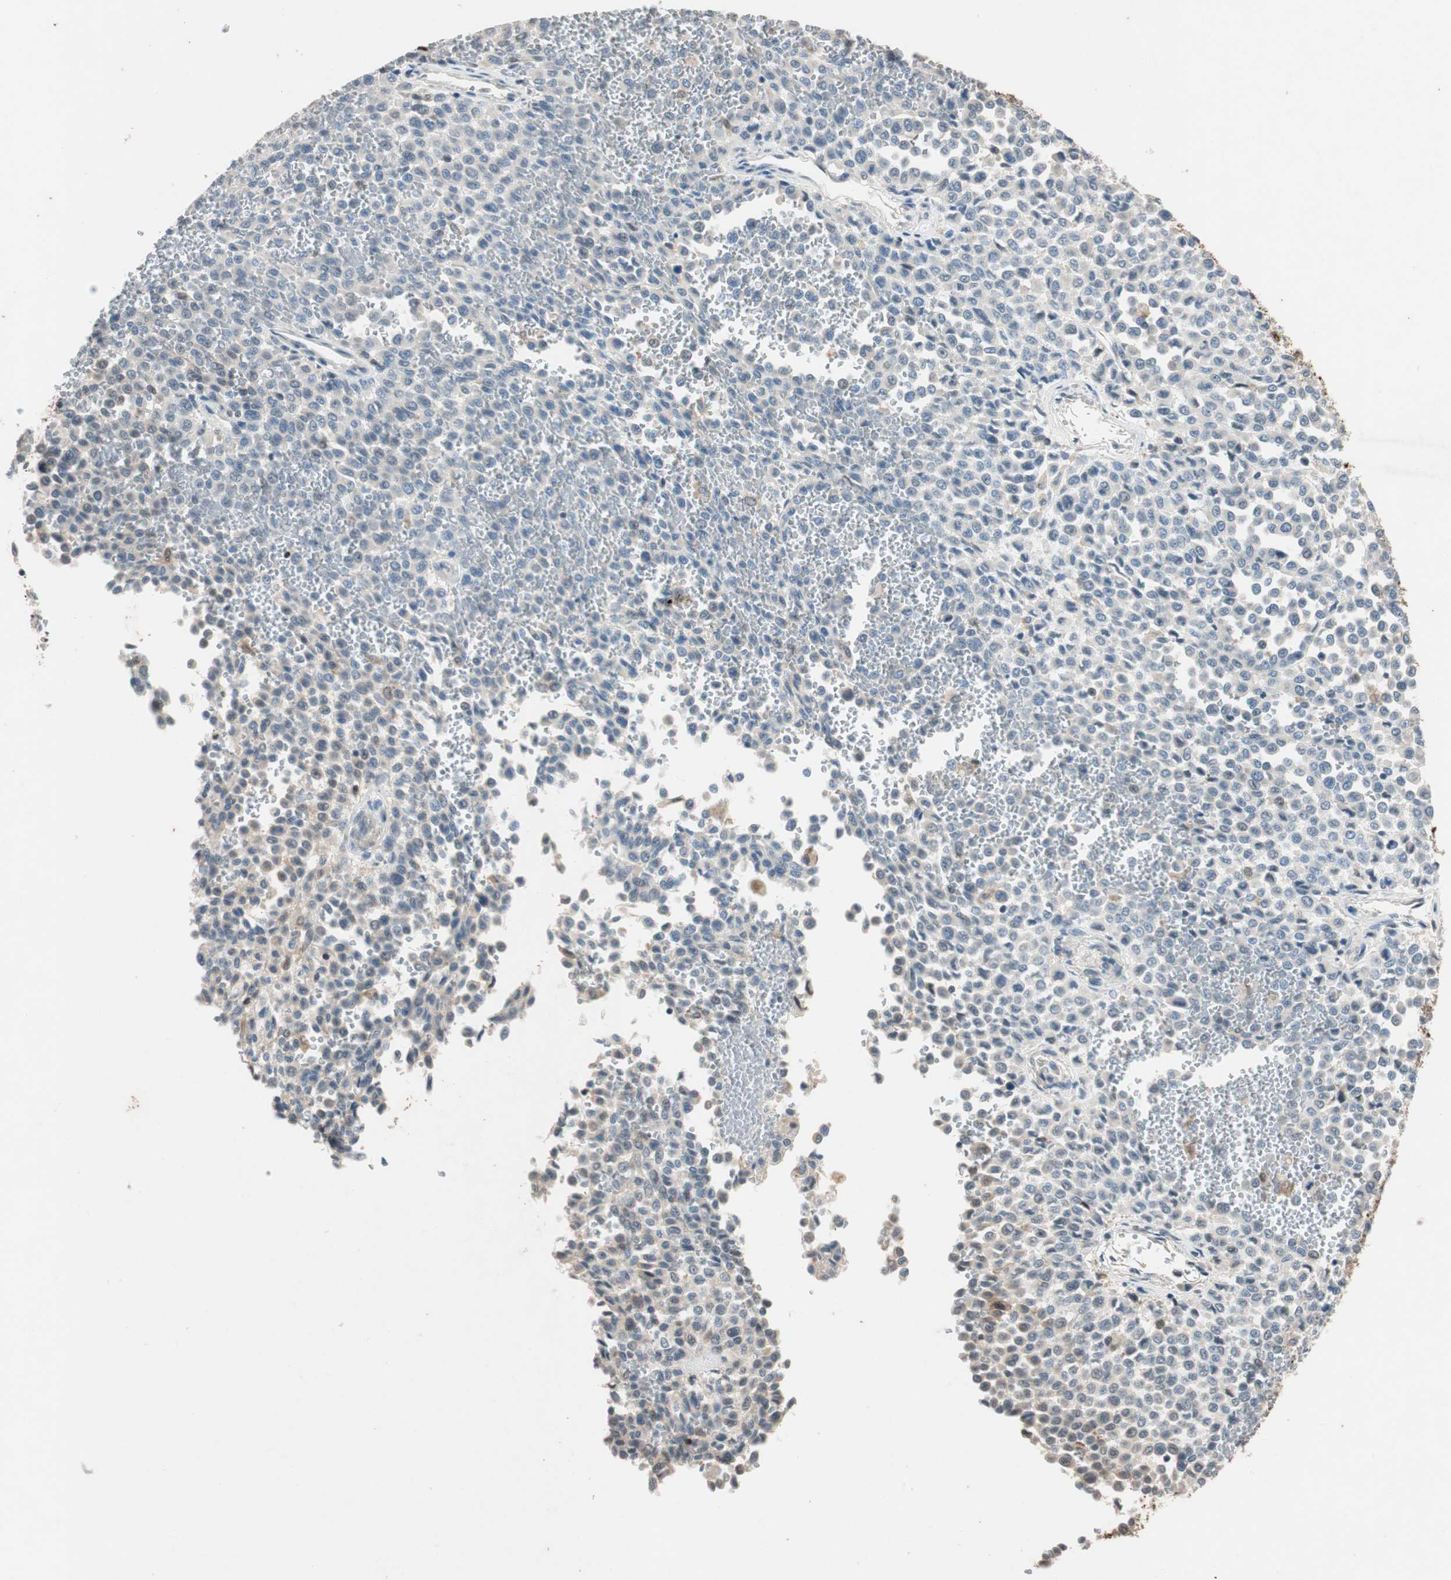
{"staining": {"intensity": "negative", "quantity": "none", "location": "none"}, "tissue": "melanoma", "cell_type": "Tumor cells", "image_type": "cancer", "snomed": [{"axis": "morphology", "description": "Malignant melanoma, Metastatic site"}, {"axis": "topography", "description": "Pancreas"}], "caption": "Immunohistochemical staining of melanoma shows no significant staining in tumor cells.", "gene": "SERPINB5", "patient": {"sex": "female", "age": 30}}